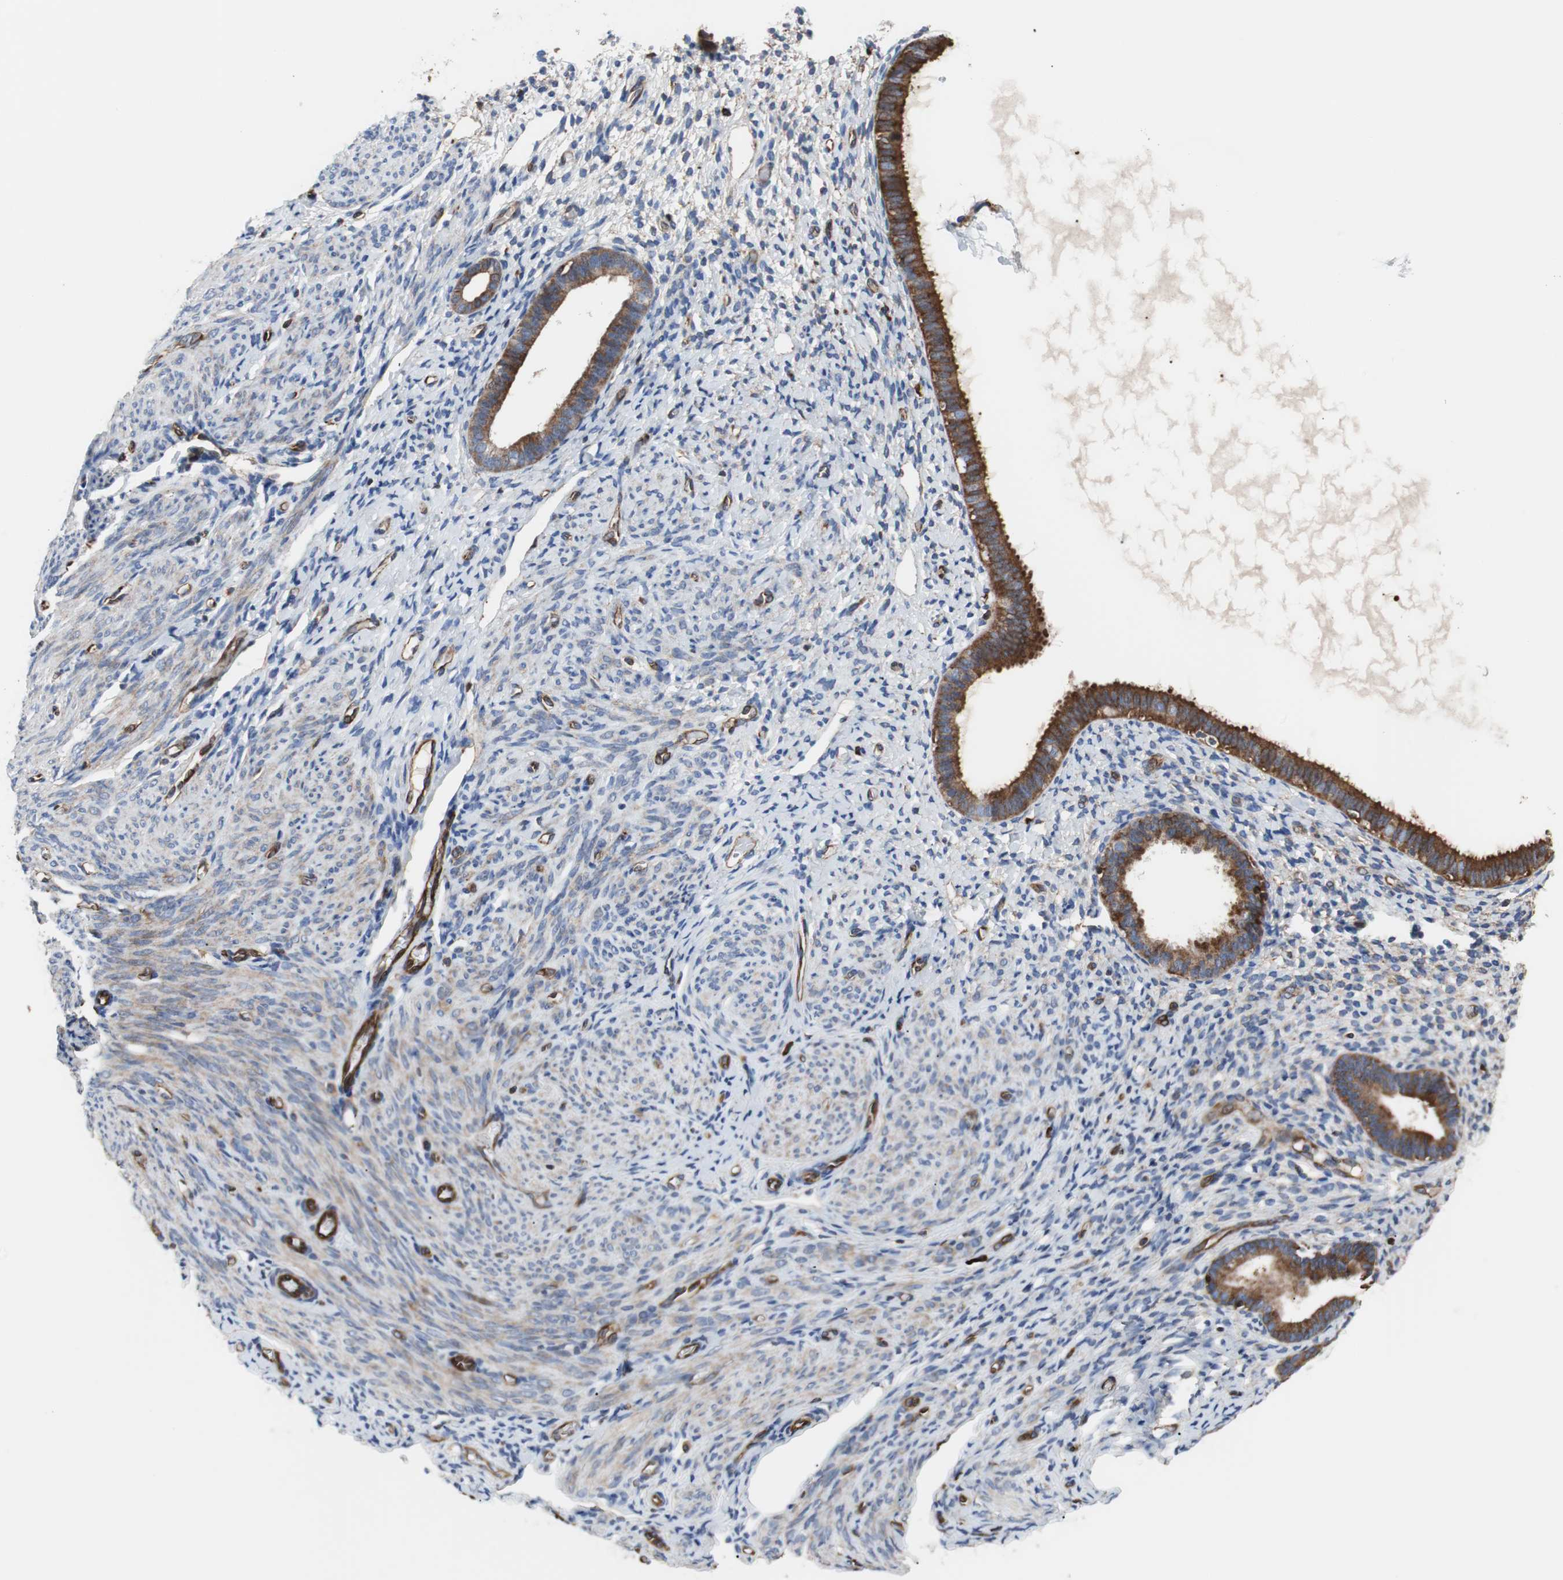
{"staining": {"intensity": "negative", "quantity": "none", "location": "none"}, "tissue": "endometrium", "cell_type": "Cells in endometrial stroma", "image_type": "normal", "snomed": [{"axis": "morphology", "description": "Normal tissue, NOS"}, {"axis": "topography", "description": "Endometrium"}], "caption": "Immunohistochemistry of benign human endometrium reveals no staining in cells in endometrial stroma.", "gene": "PLCG2", "patient": {"sex": "female", "age": 61}}